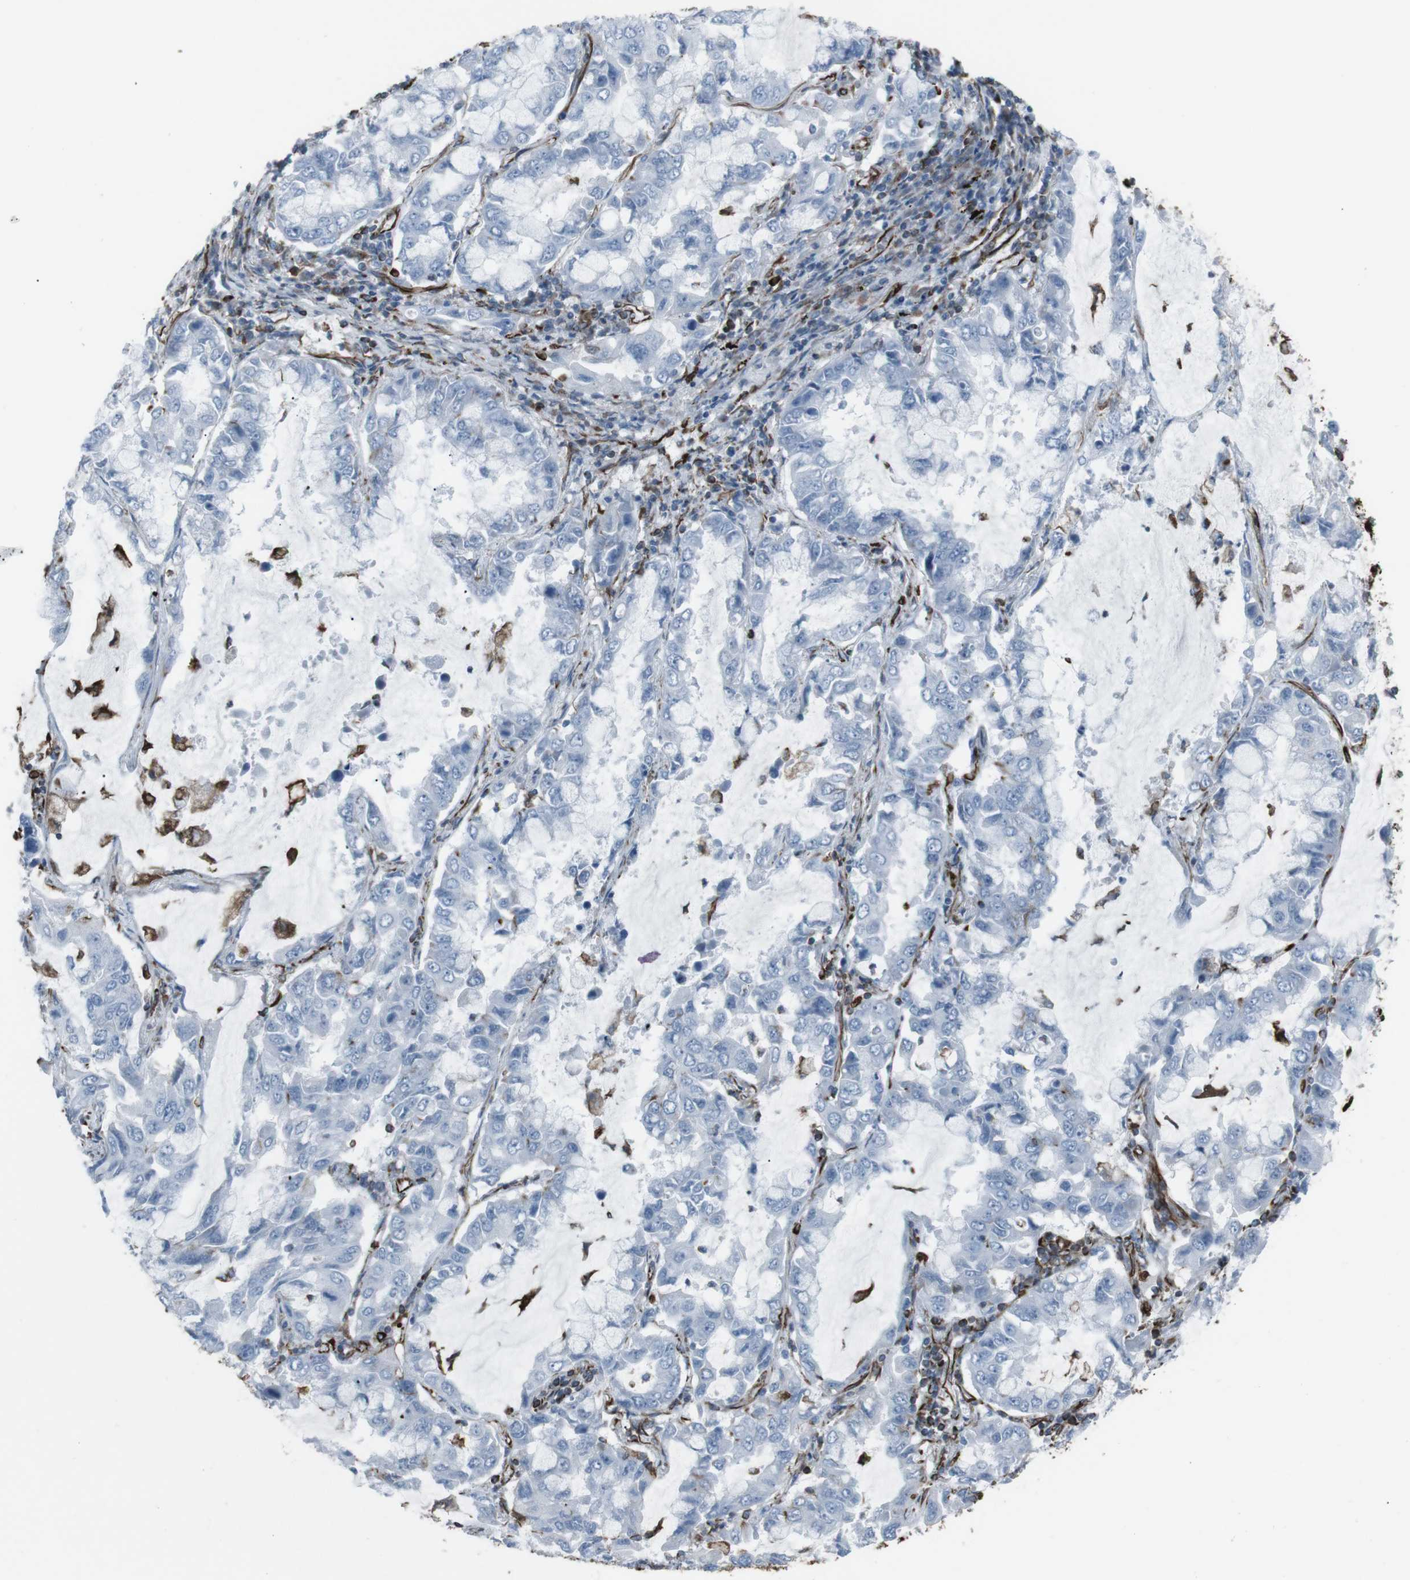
{"staining": {"intensity": "negative", "quantity": "none", "location": "none"}, "tissue": "lung cancer", "cell_type": "Tumor cells", "image_type": "cancer", "snomed": [{"axis": "morphology", "description": "Adenocarcinoma, NOS"}, {"axis": "topography", "description": "Lung"}], "caption": "High power microscopy histopathology image of an immunohistochemistry histopathology image of lung cancer (adenocarcinoma), revealing no significant expression in tumor cells. (DAB immunohistochemistry, high magnification).", "gene": "ZDHHC6", "patient": {"sex": "male", "age": 64}}